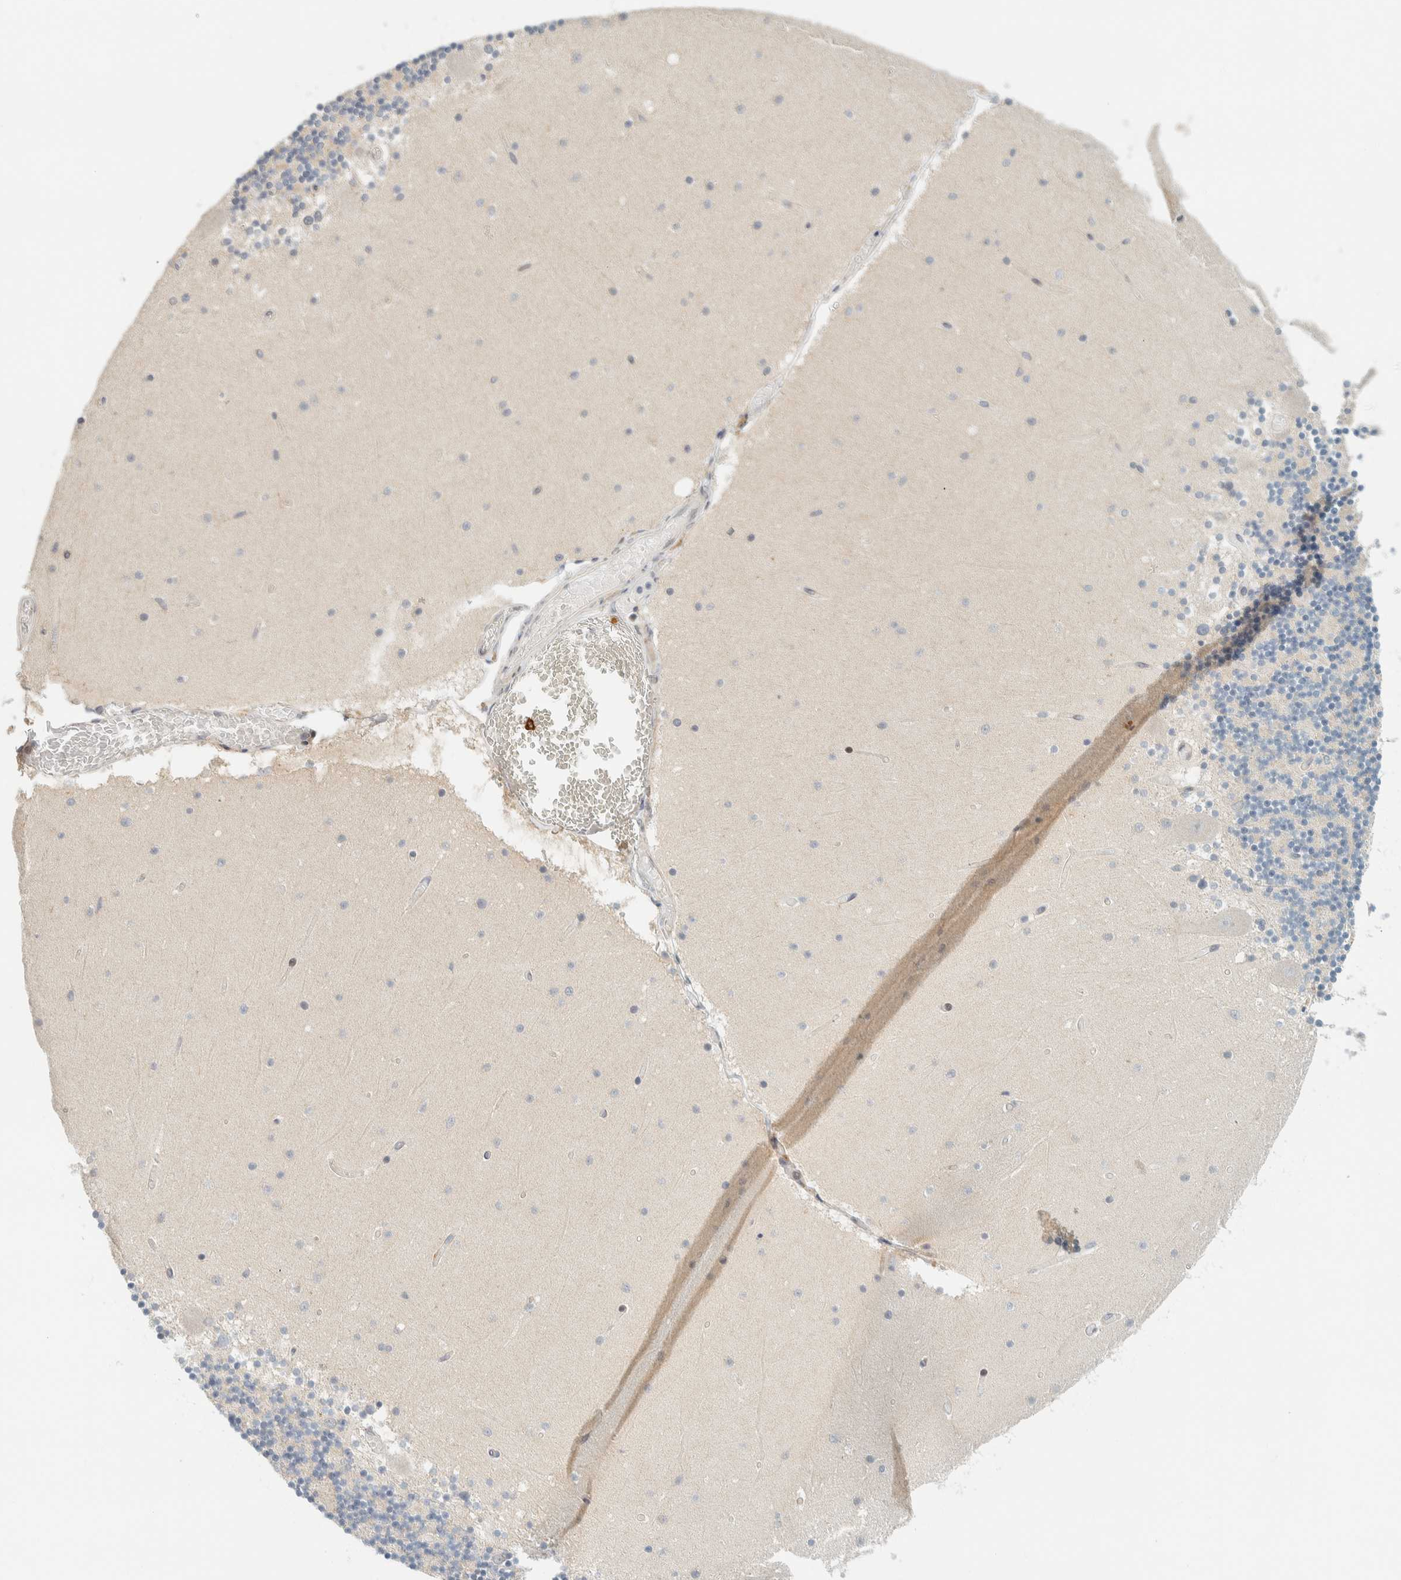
{"staining": {"intensity": "weak", "quantity": ">75%", "location": "cytoplasmic/membranous"}, "tissue": "cerebellum", "cell_type": "Cells in granular layer", "image_type": "normal", "snomed": [{"axis": "morphology", "description": "Normal tissue, NOS"}, {"axis": "topography", "description": "Cerebellum"}], "caption": "Cells in granular layer show weak cytoplasmic/membranous positivity in about >75% of cells in unremarkable cerebellum.", "gene": "CCDC171", "patient": {"sex": "female", "age": 28}}